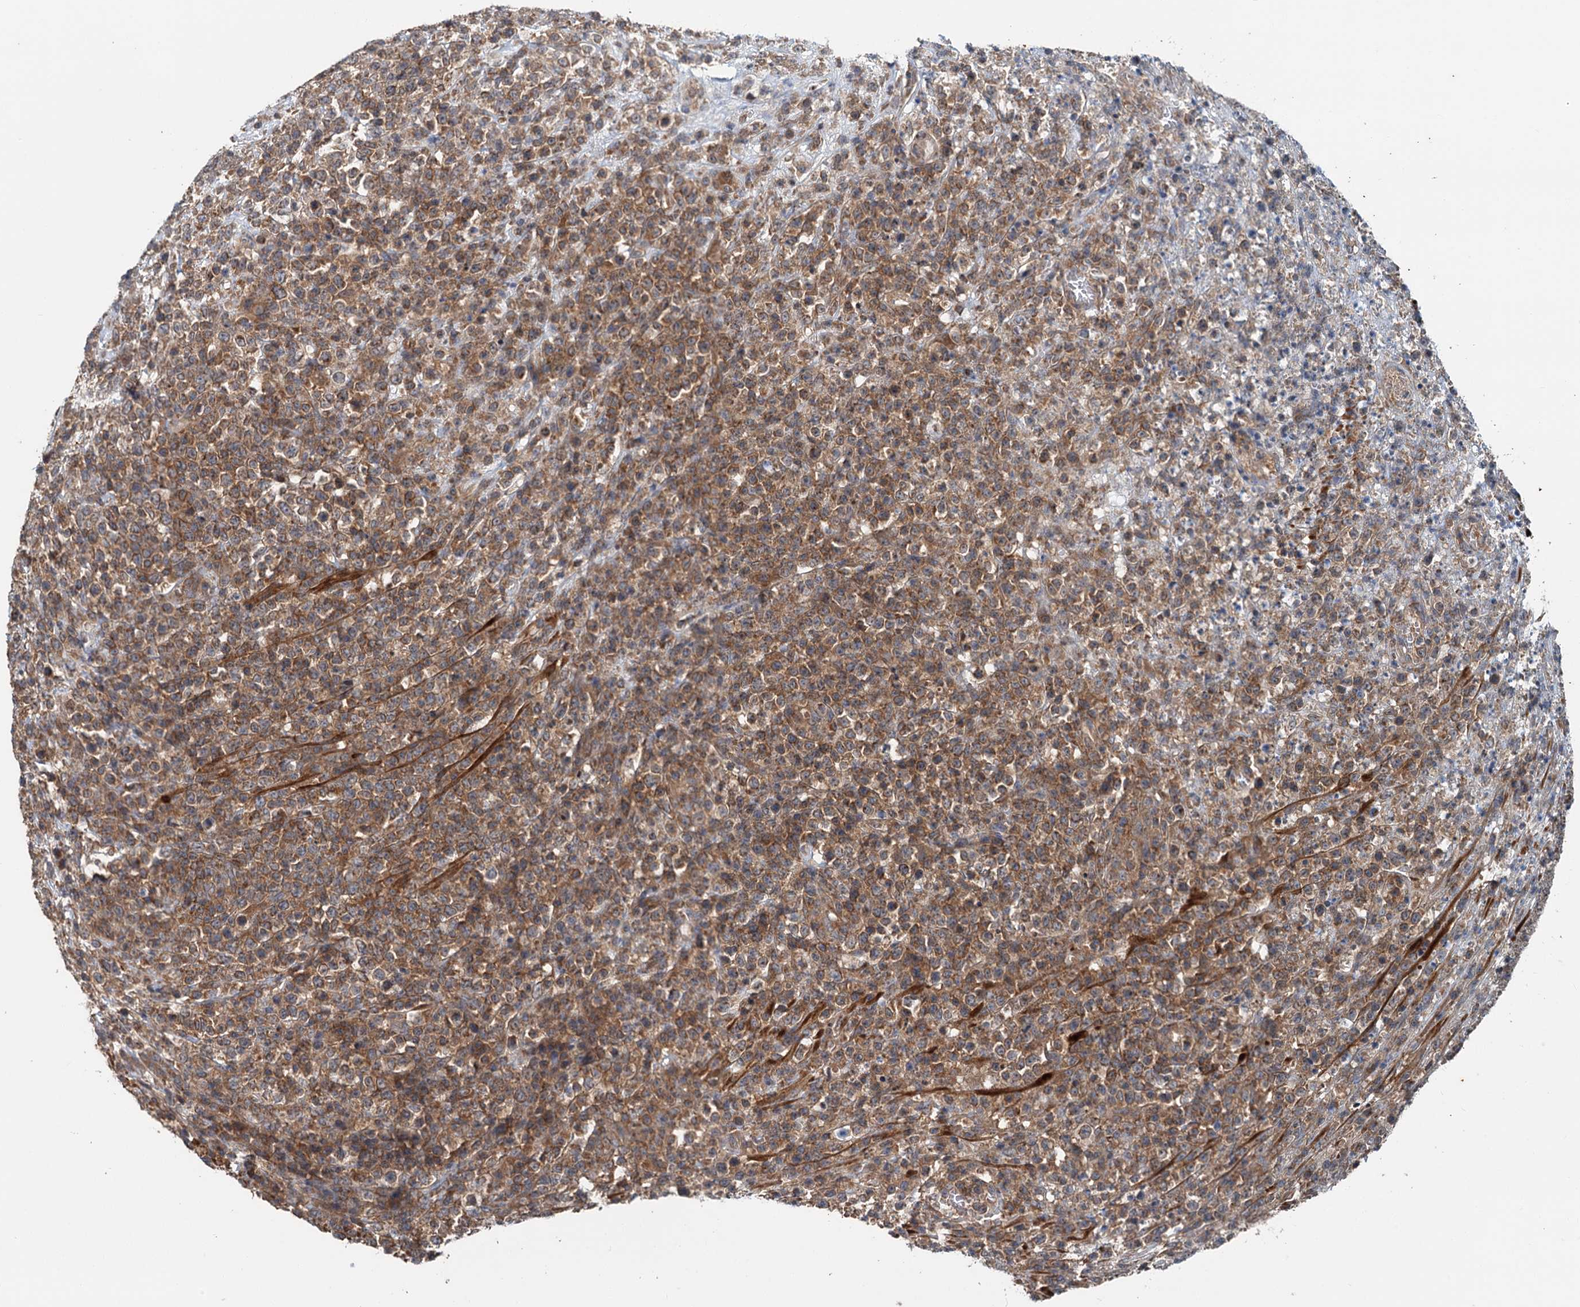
{"staining": {"intensity": "moderate", "quantity": ">75%", "location": "cytoplasmic/membranous"}, "tissue": "lymphoma", "cell_type": "Tumor cells", "image_type": "cancer", "snomed": [{"axis": "morphology", "description": "Malignant lymphoma, non-Hodgkin's type, High grade"}, {"axis": "topography", "description": "Colon"}], "caption": "Immunohistochemical staining of human lymphoma displays moderate cytoplasmic/membranous protein expression in about >75% of tumor cells.", "gene": "TEDC1", "patient": {"sex": "female", "age": 53}}